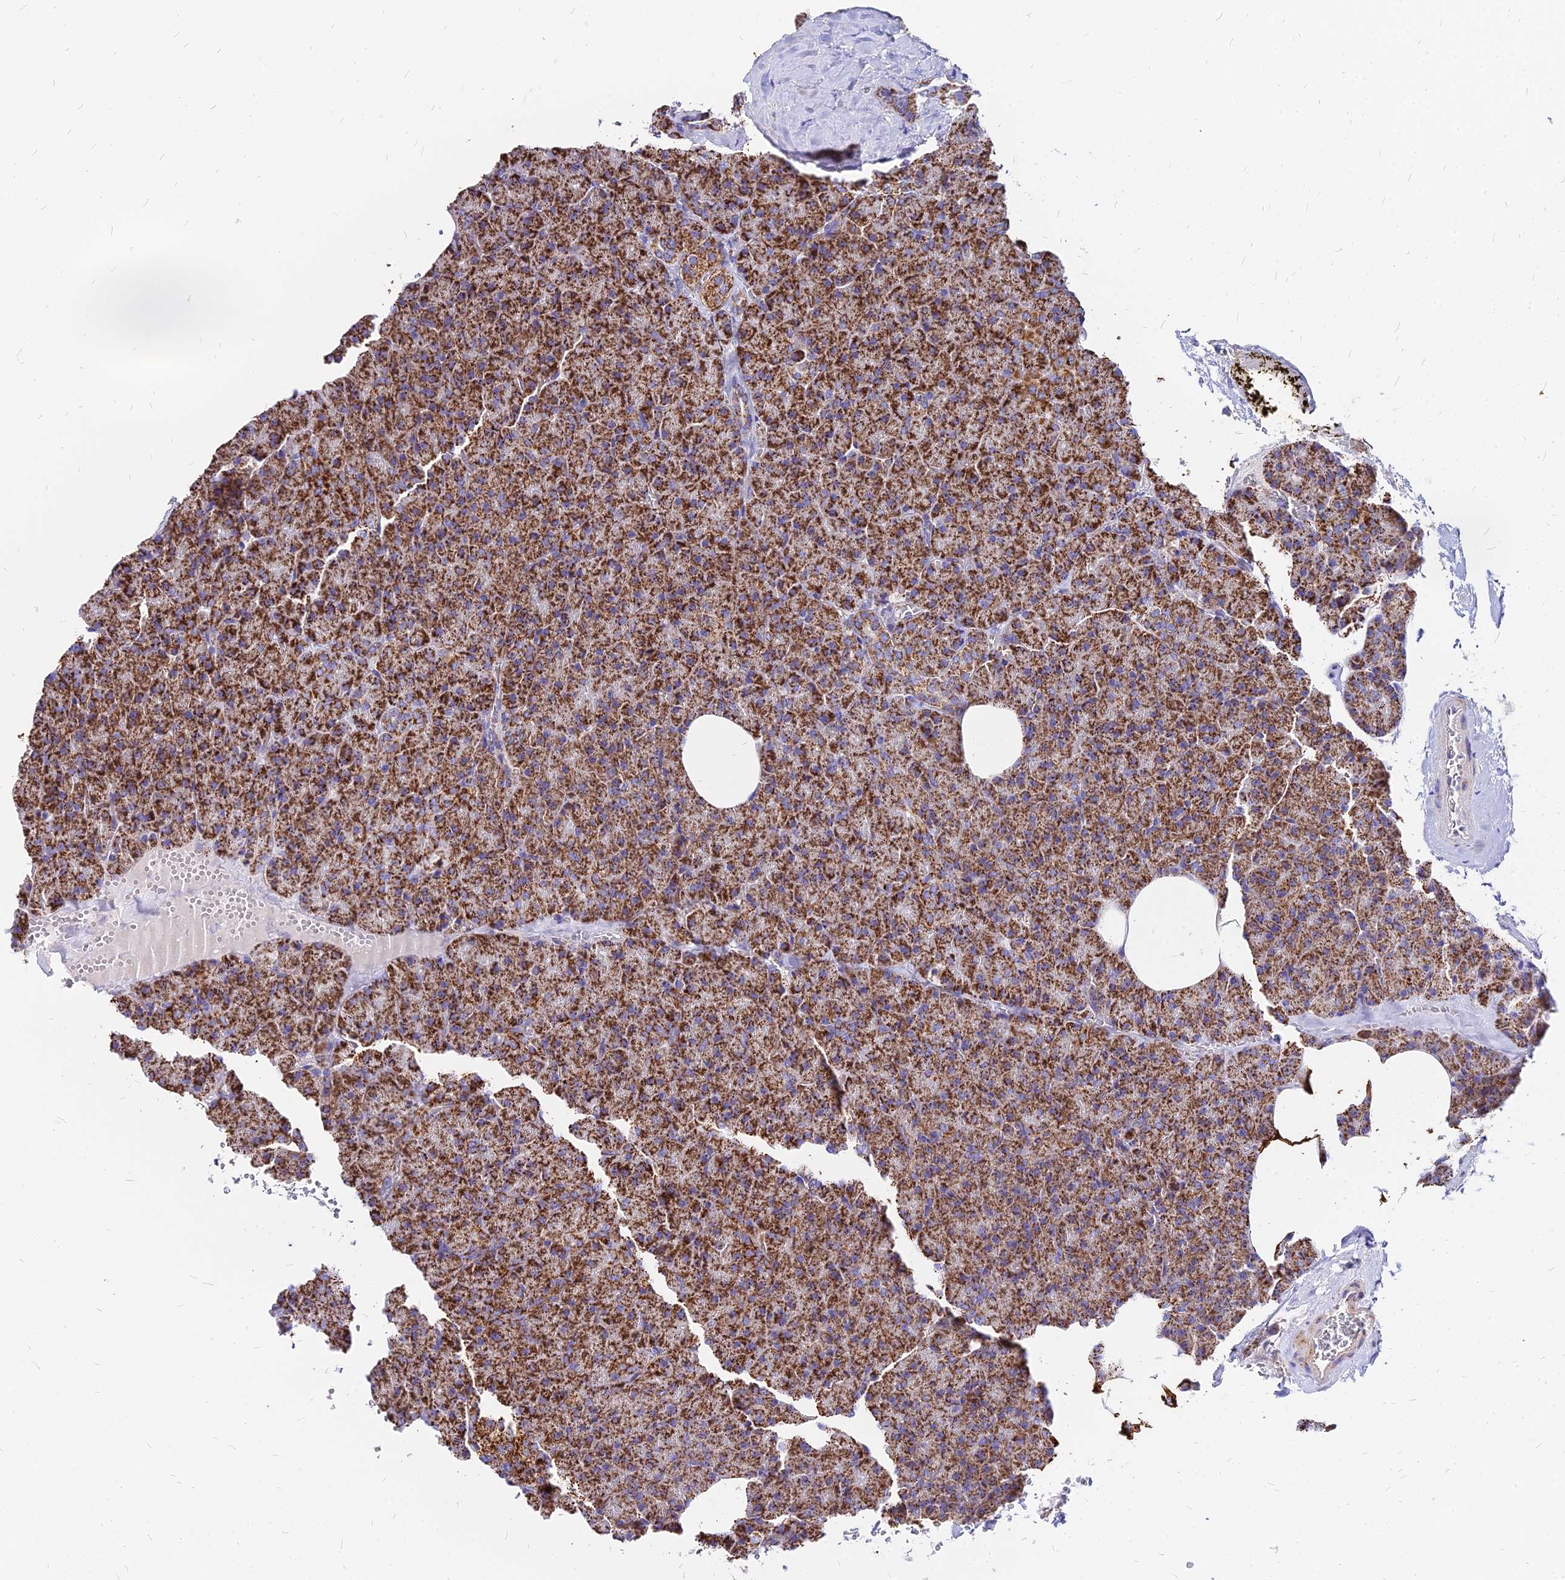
{"staining": {"intensity": "strong", "quantity": ">75%", "location": "cytoplasmic/membranous"}, "tissue": "pancreas", "cell_type": "Exocrine glandular cells", "image_type": "normal", "snomed": [{"axis": "morphology", "description": "Normal tissue, NOS"}, {"axis": "morphology", "description": "Carcinoid, malignant, NOS"}, {"axis": "topography", "description": "Pancreas"}], "caption": "Immunohistochemistry image of normal pancreas: pancreas stained using IHC reveals high levels of strong protein expression localized specifically in the cytoplasmic/membranous of exocrine glandular cells, appearing as a cytoplasmic/membranous brown color.", "gene": "DLD", "patient": {"sex": "female", "age": 35}}